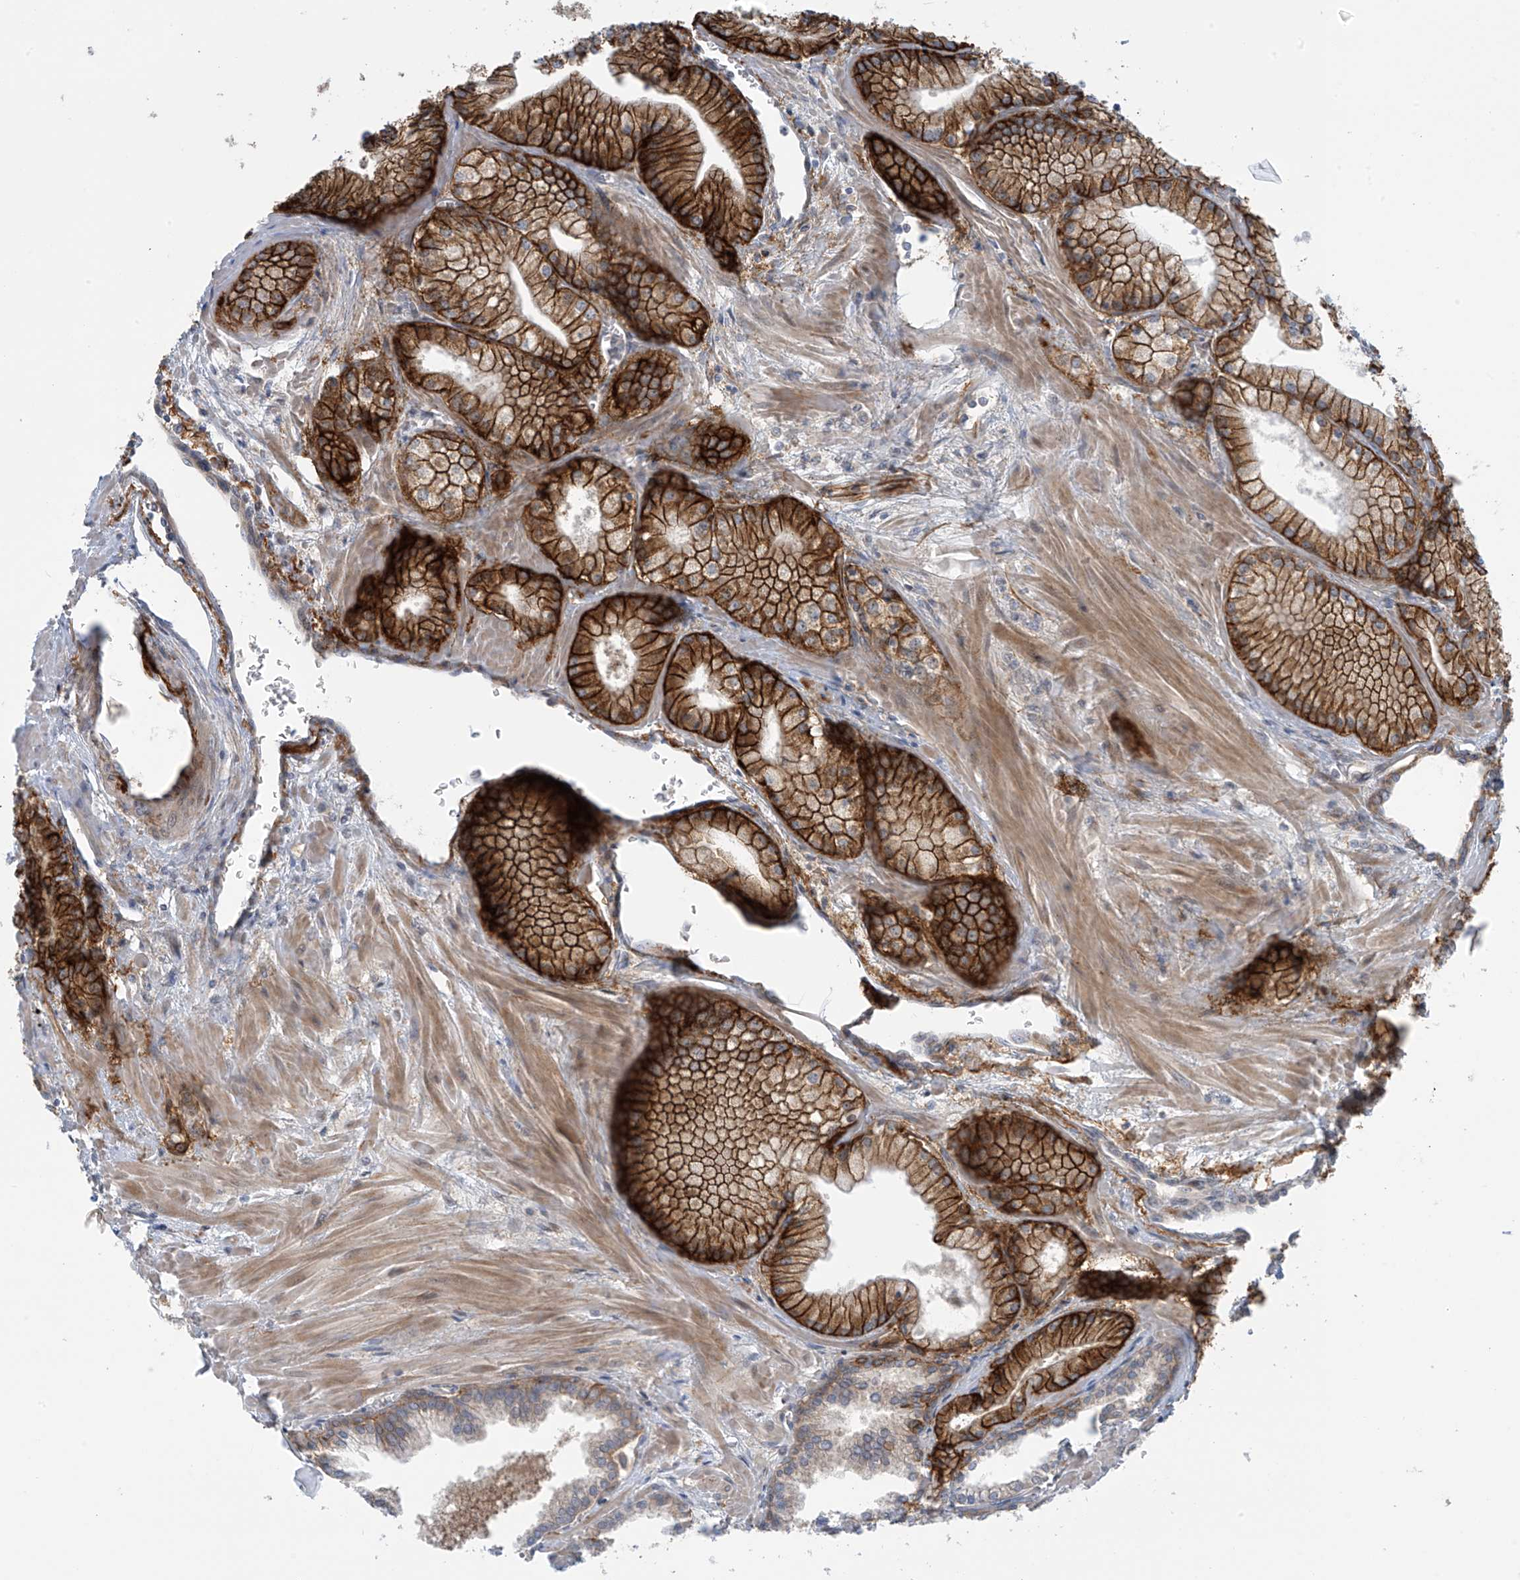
{"staining": {"intensity": "strong", "quantity": ">75%", "location": "cytoplasmic/membranous"}, "tissue": "prostate cancer", "cell_type": "Tumor cells", "image_type": "cancer", "snomed": [{"axis": "morphology", "description": "Adenocarcinoma, Low grade"}, {"axis": "topography", "description": "Prostate"}], "caption": "Prostate low-grade adenocarcinoma was stained to show a protein in brown. There is high levels of strong cytoplasmic/membranous staining in approximately >75% of tumor cells.", "gene": "FSD1L", "patient": {"sex": "male", "age": 67}}